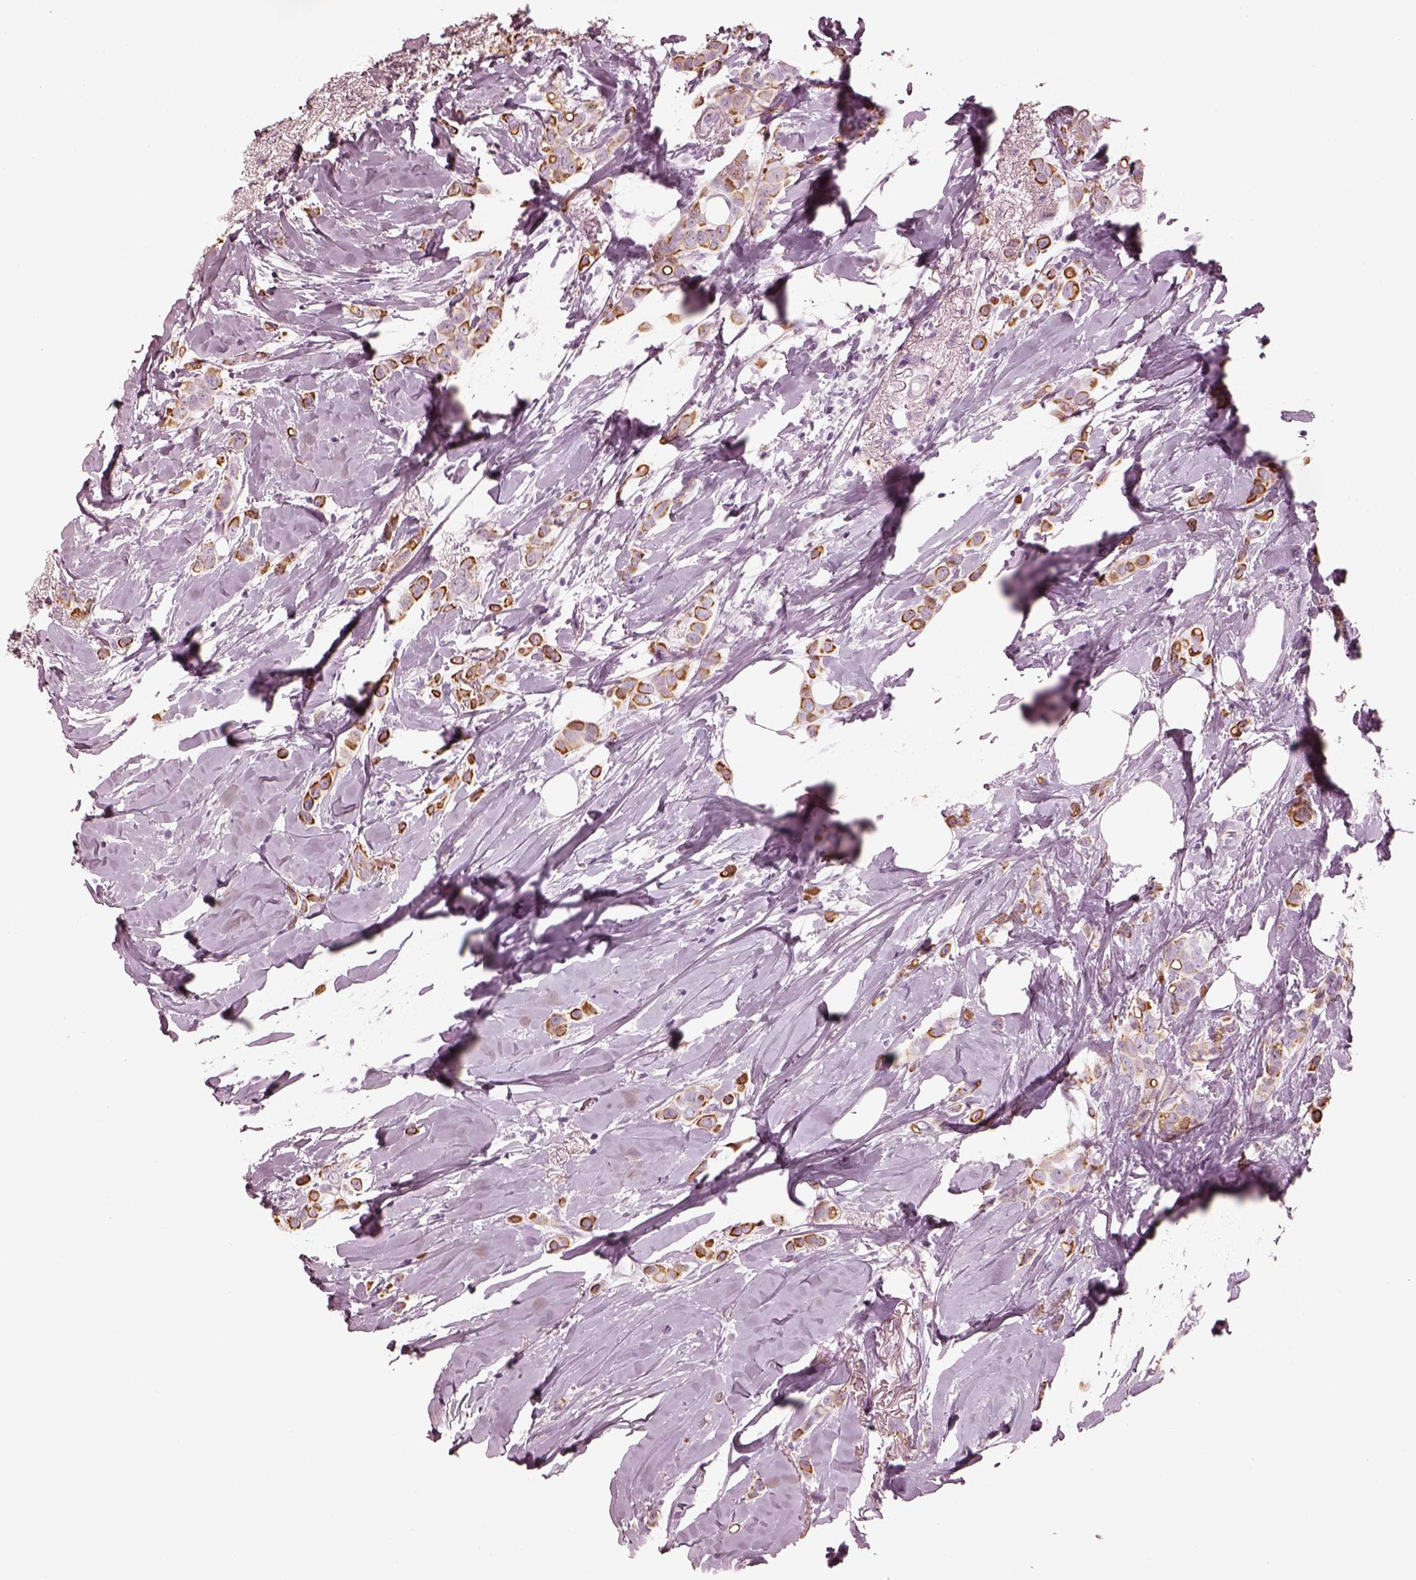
{"staining": {"intensity": "moderate", "quantity": "25%-75%", "location": "cytoplasmic/membranous"}, "tissue": "breast cancer", "cell_type": "Tumor cells", "image_type": "cancer", "snomed": [{"axis": "morphology", "description": "Lobular carcinoma"}, {"axis": "topography", "description": "Breast"}], "caption": "Protein expression analysis of breast lobular carcinoma shows moderate cytoplasmic/membranous staining in about 25%-75% of tumor cells.", "gene": "PON3", "patient": {"sex": "female", "age": 66}}